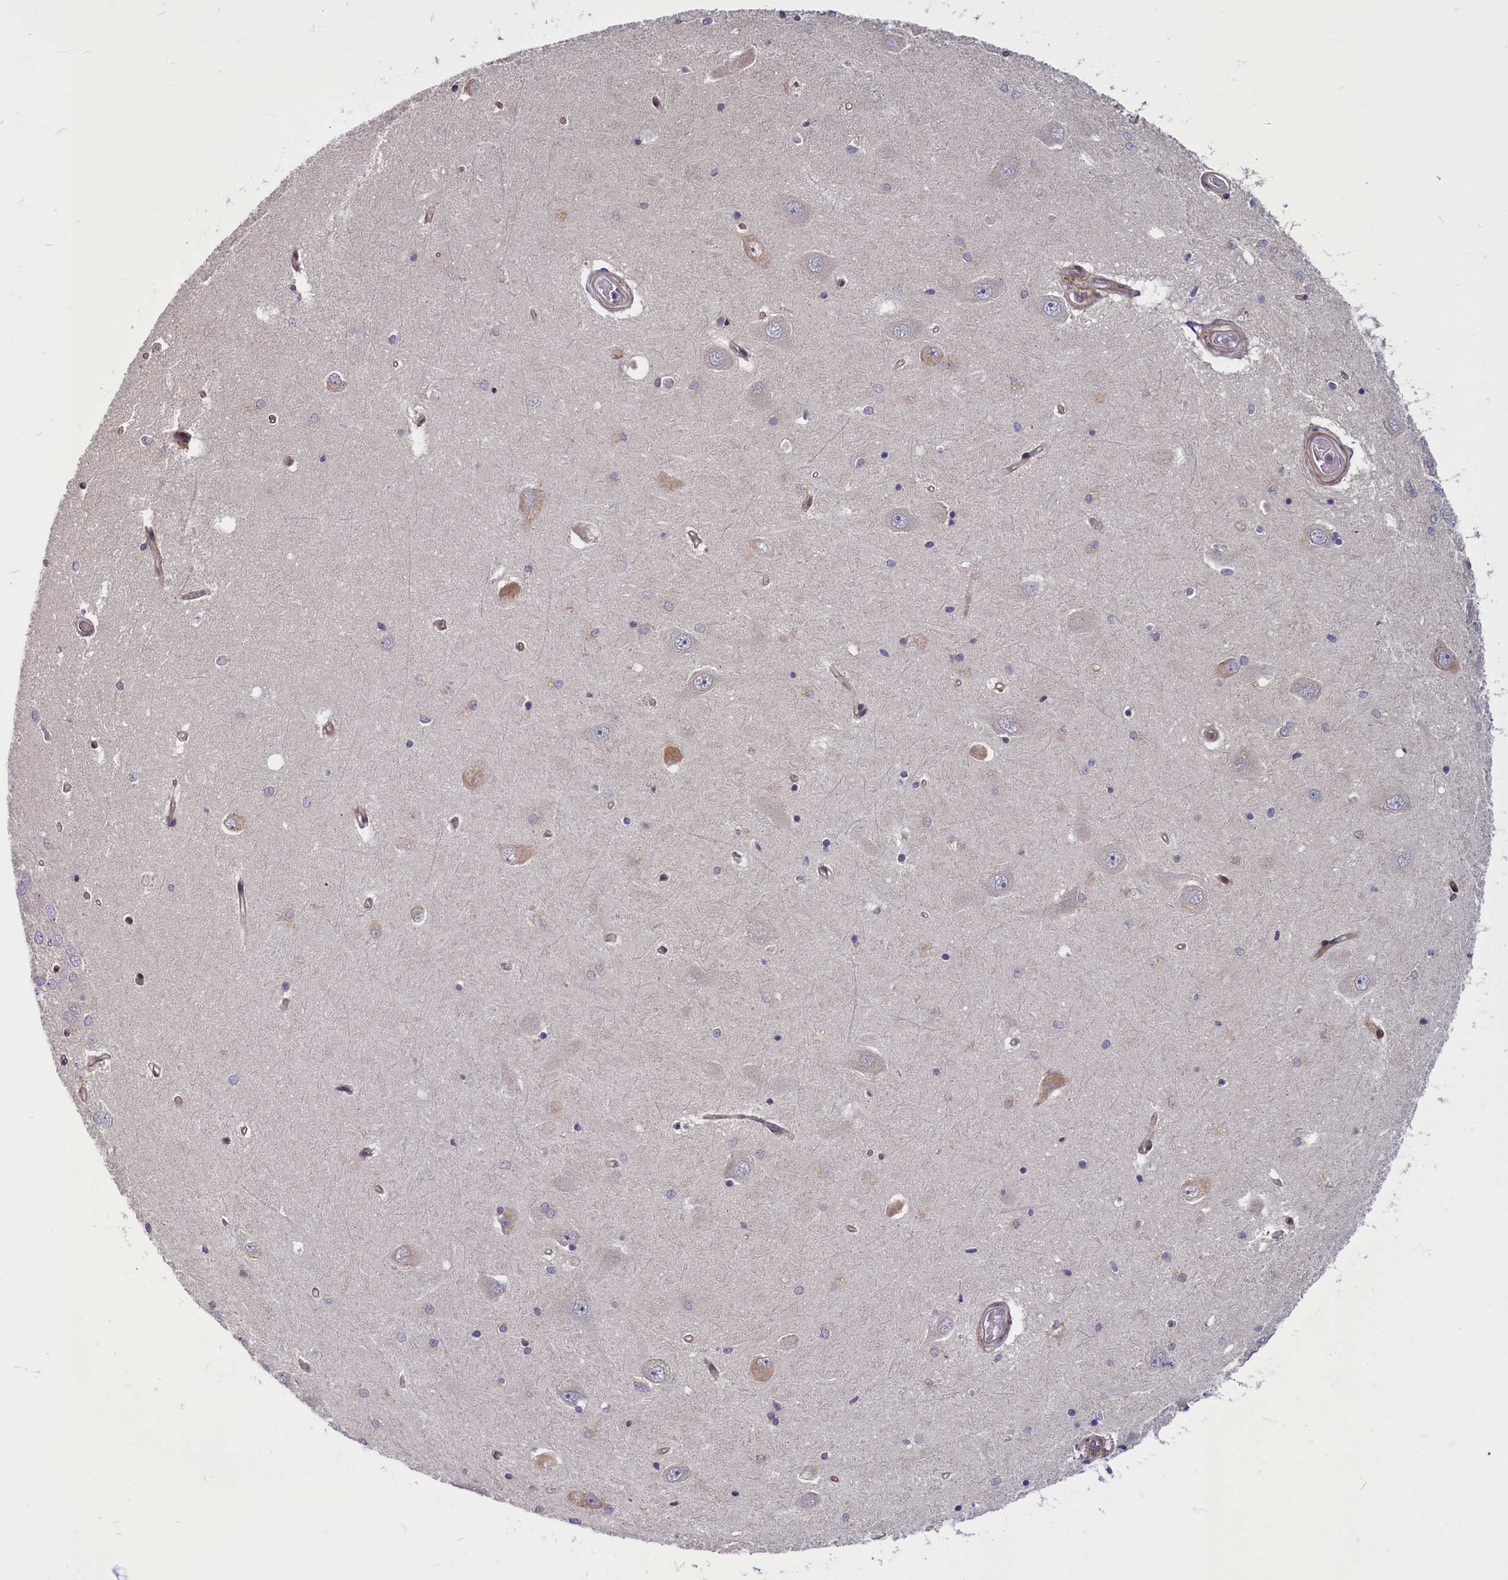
{"staining": {"intensity": "negative", "quantity": "none", "location": "none"}, "tissue": "hippocampus", "cell_type": "Glial cells", "image_type": "normal", "snomed": [{"axis": "morphology", "description": "Normal tissue, NOS"}, {"axis": "topography", "description": "Hippocampus"}], "caption": "The immunohistochemistry micrograph has no significant expression in glial cells of hippocampus.", "gene": "ENSG00000274944", "patient": {"sex": "male", "age": 45}}